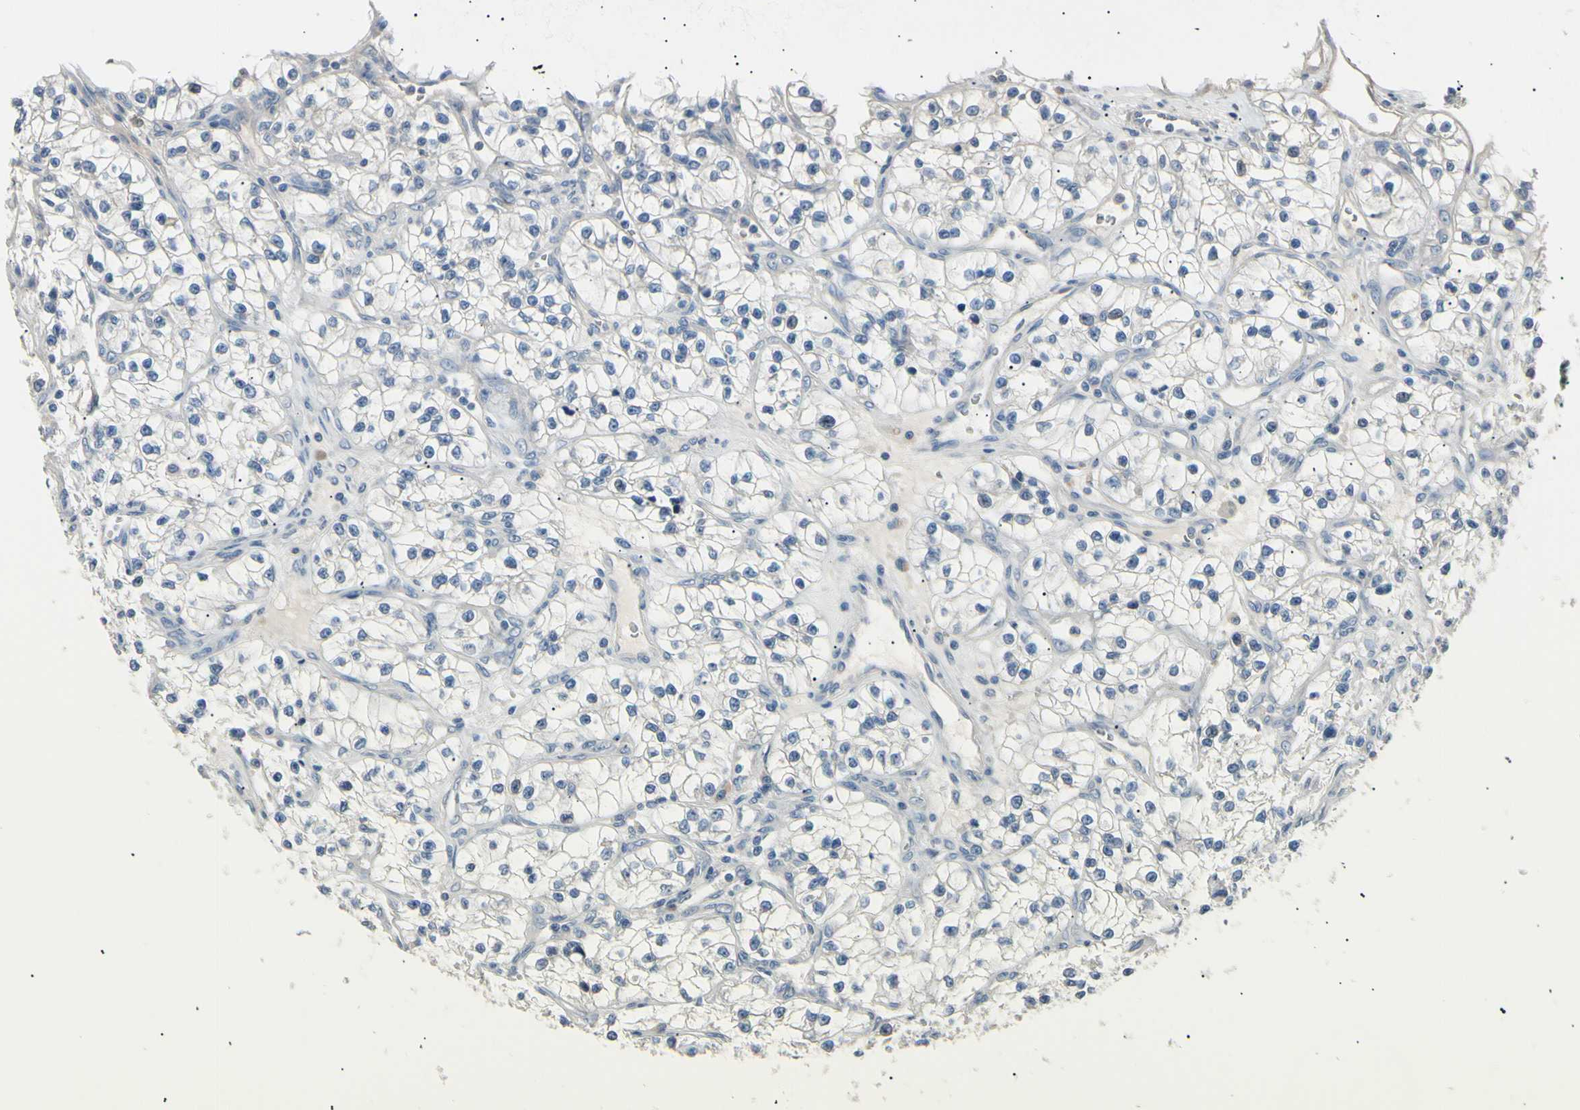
{"staining": {"intensity": "negative", "quantity": "none", "location": "none"}, "tissue": "renal cancer", "cell_type": "Tumor cells", "image_type": "cancer", "snomed": [{"axis": "morphology", "description": "Adenocarcinoma, NOS"}, {"axis": "topography", "description": "Kidney"}], "caption": "Immunohistochemistry photomicrograph of adenocarcinoma (renal) stained for a protein (brown), which demonstrates no expression in tumor cells.", "gene": "LDLR", "patient": {"sex": "female", "age": 57}}